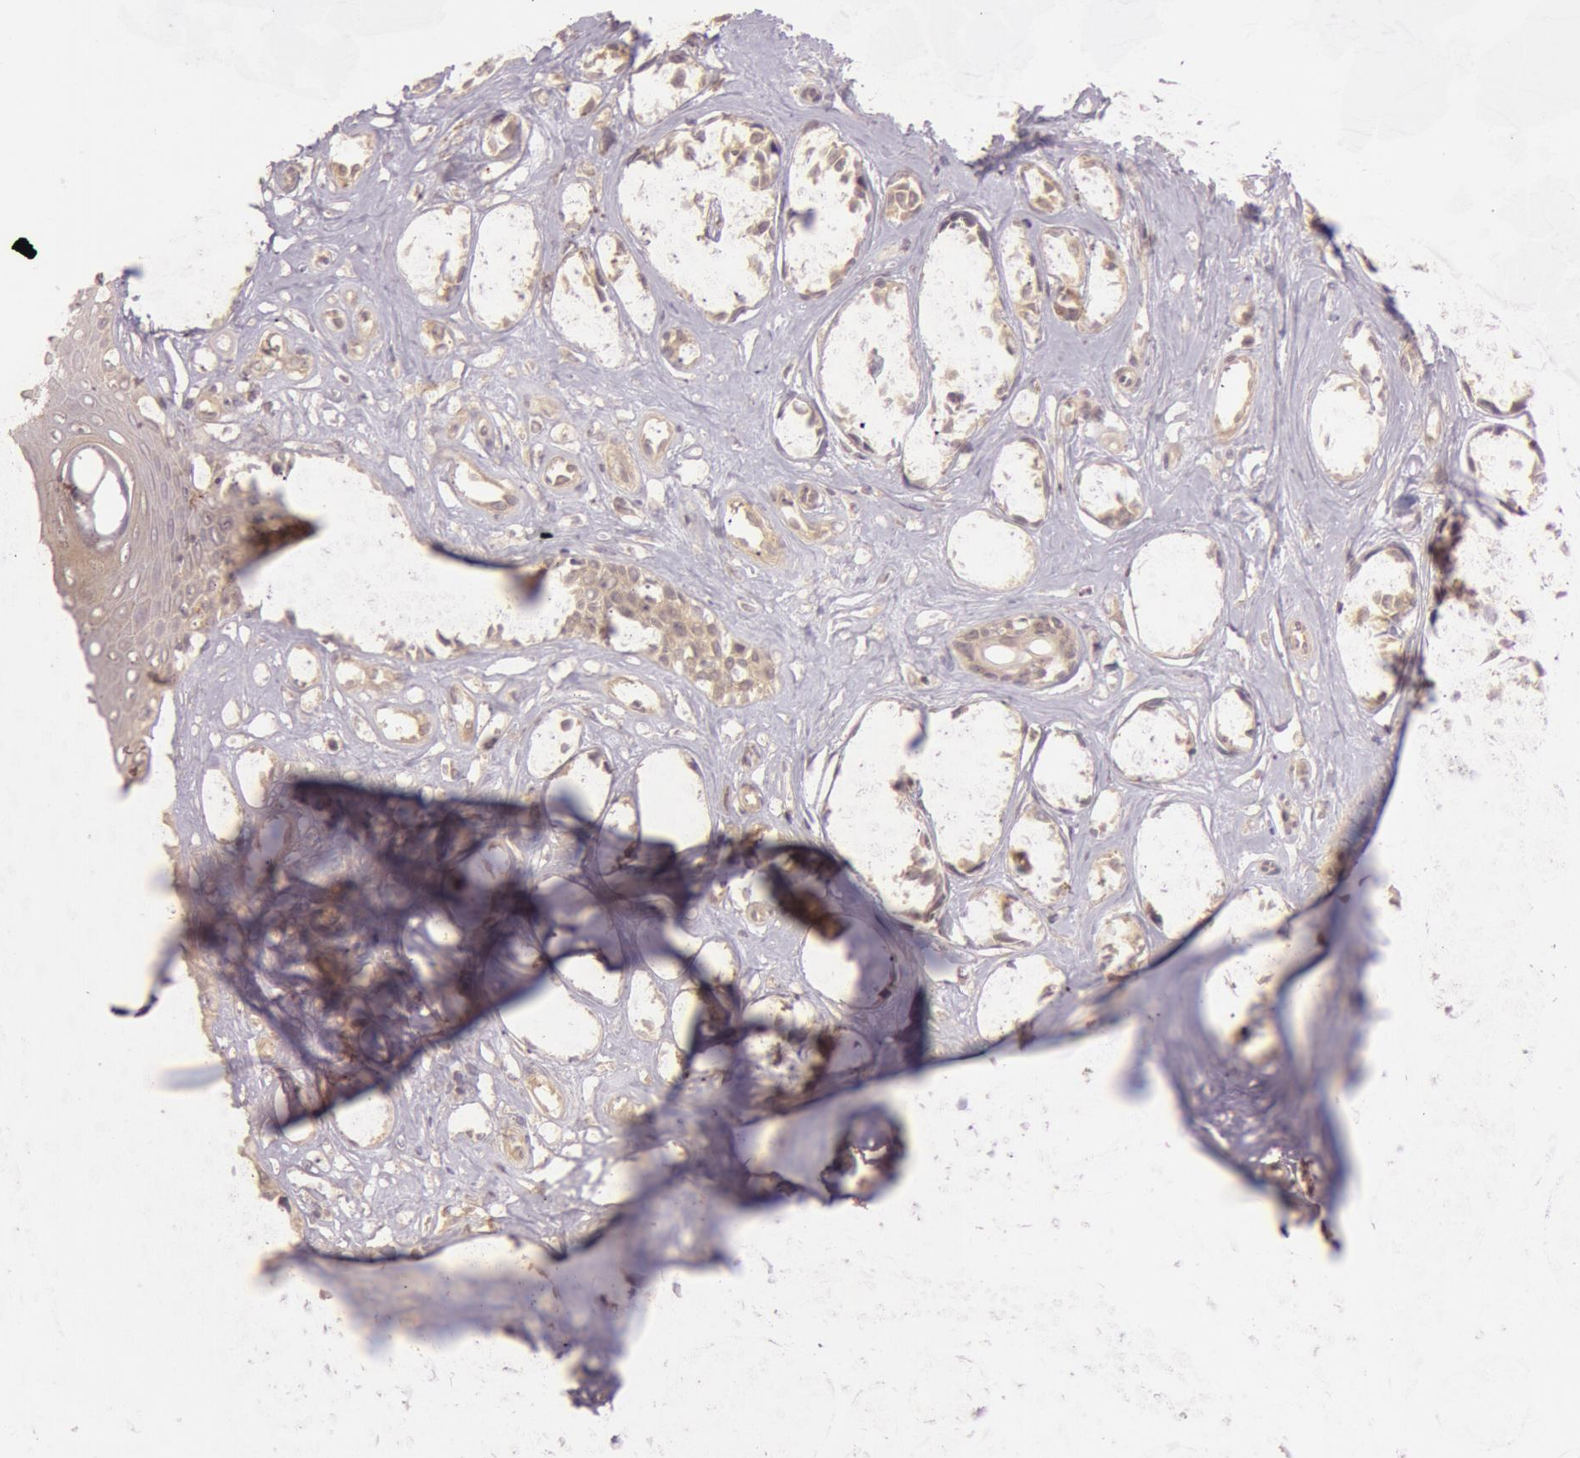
{"staining": {"intensity": "weak", "quantity": ">75%", "location": "cytoplasmic/membranous"}, "tissue": "melanoma", "cell_type": "Tumor cells", "image_type": "cancer", "snomed": [{"axis": "morphology", "description": "Malignant melanoma, NOS"}, {"axis": "topography", "description": "Skin"}], "caption": "IHC image of human melanoma stained for a protein (brown), which displays low levels of weak cytoplasmic/membranous staining in about >75% of tumor cells.", "gene": "ATG2B", "patient": {"sex": "male", "age": 79}}